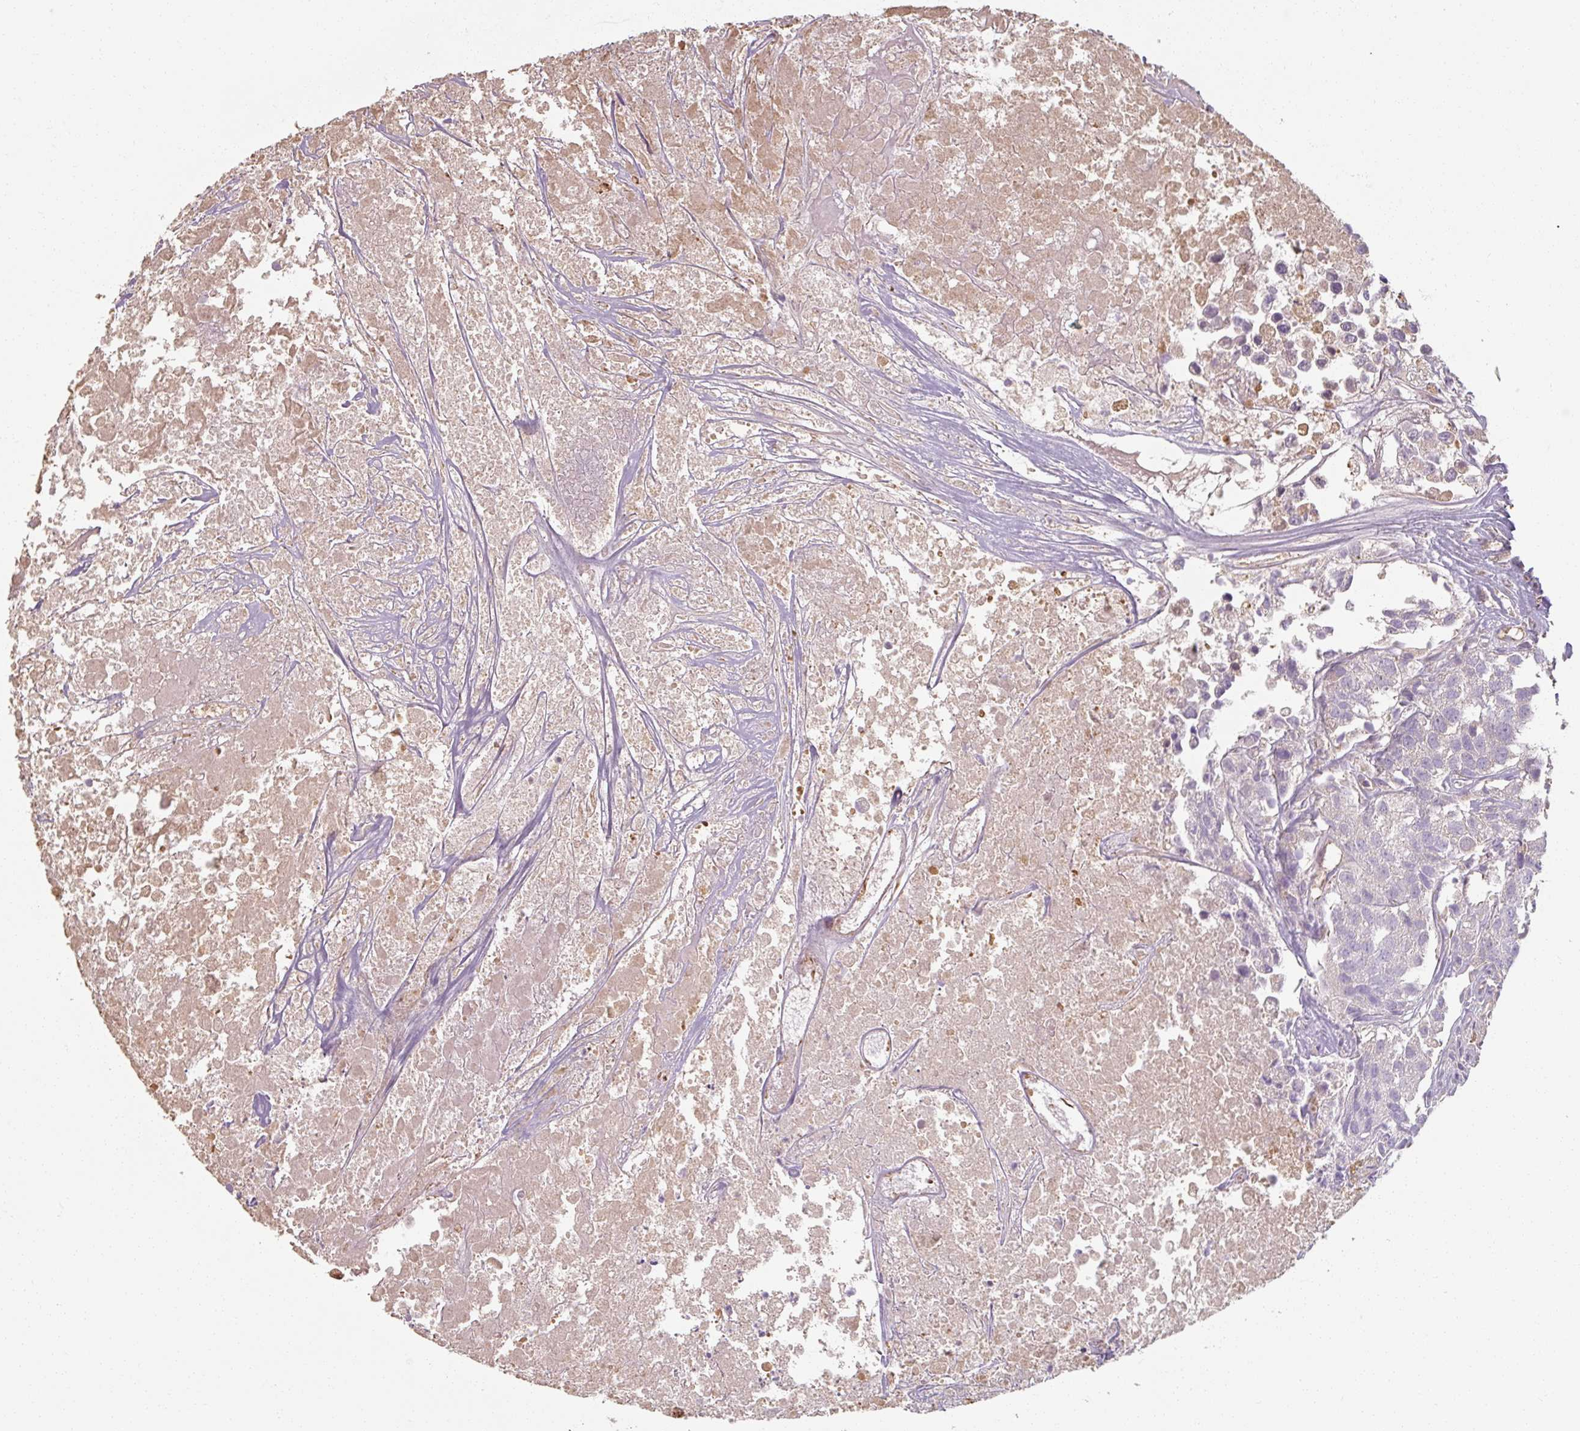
{"staining": {"intensity": "weak", "quantity": "<25%", "location": "cytoplasmic/membranous"}, "tissue": "urothelial cancer", "cell_type": "Tumor cells", "image_type": "cancer", "snomed": [{"axis": "morphology", "description": "Urothelial carcinoma, High grade"}, {"axis": "topography", "description": "Urinary bladder"}], "caption": "Immunohistochemistry micrograph of neoplastic tissue: human urothelial carcinoma (high-grade) stained with DAB (3,3'-diaminobenzidine) shows no significant protein expression in tumor cells.", "gene": "TSEN54", "patient": {"sex": "female", "age": 75}}